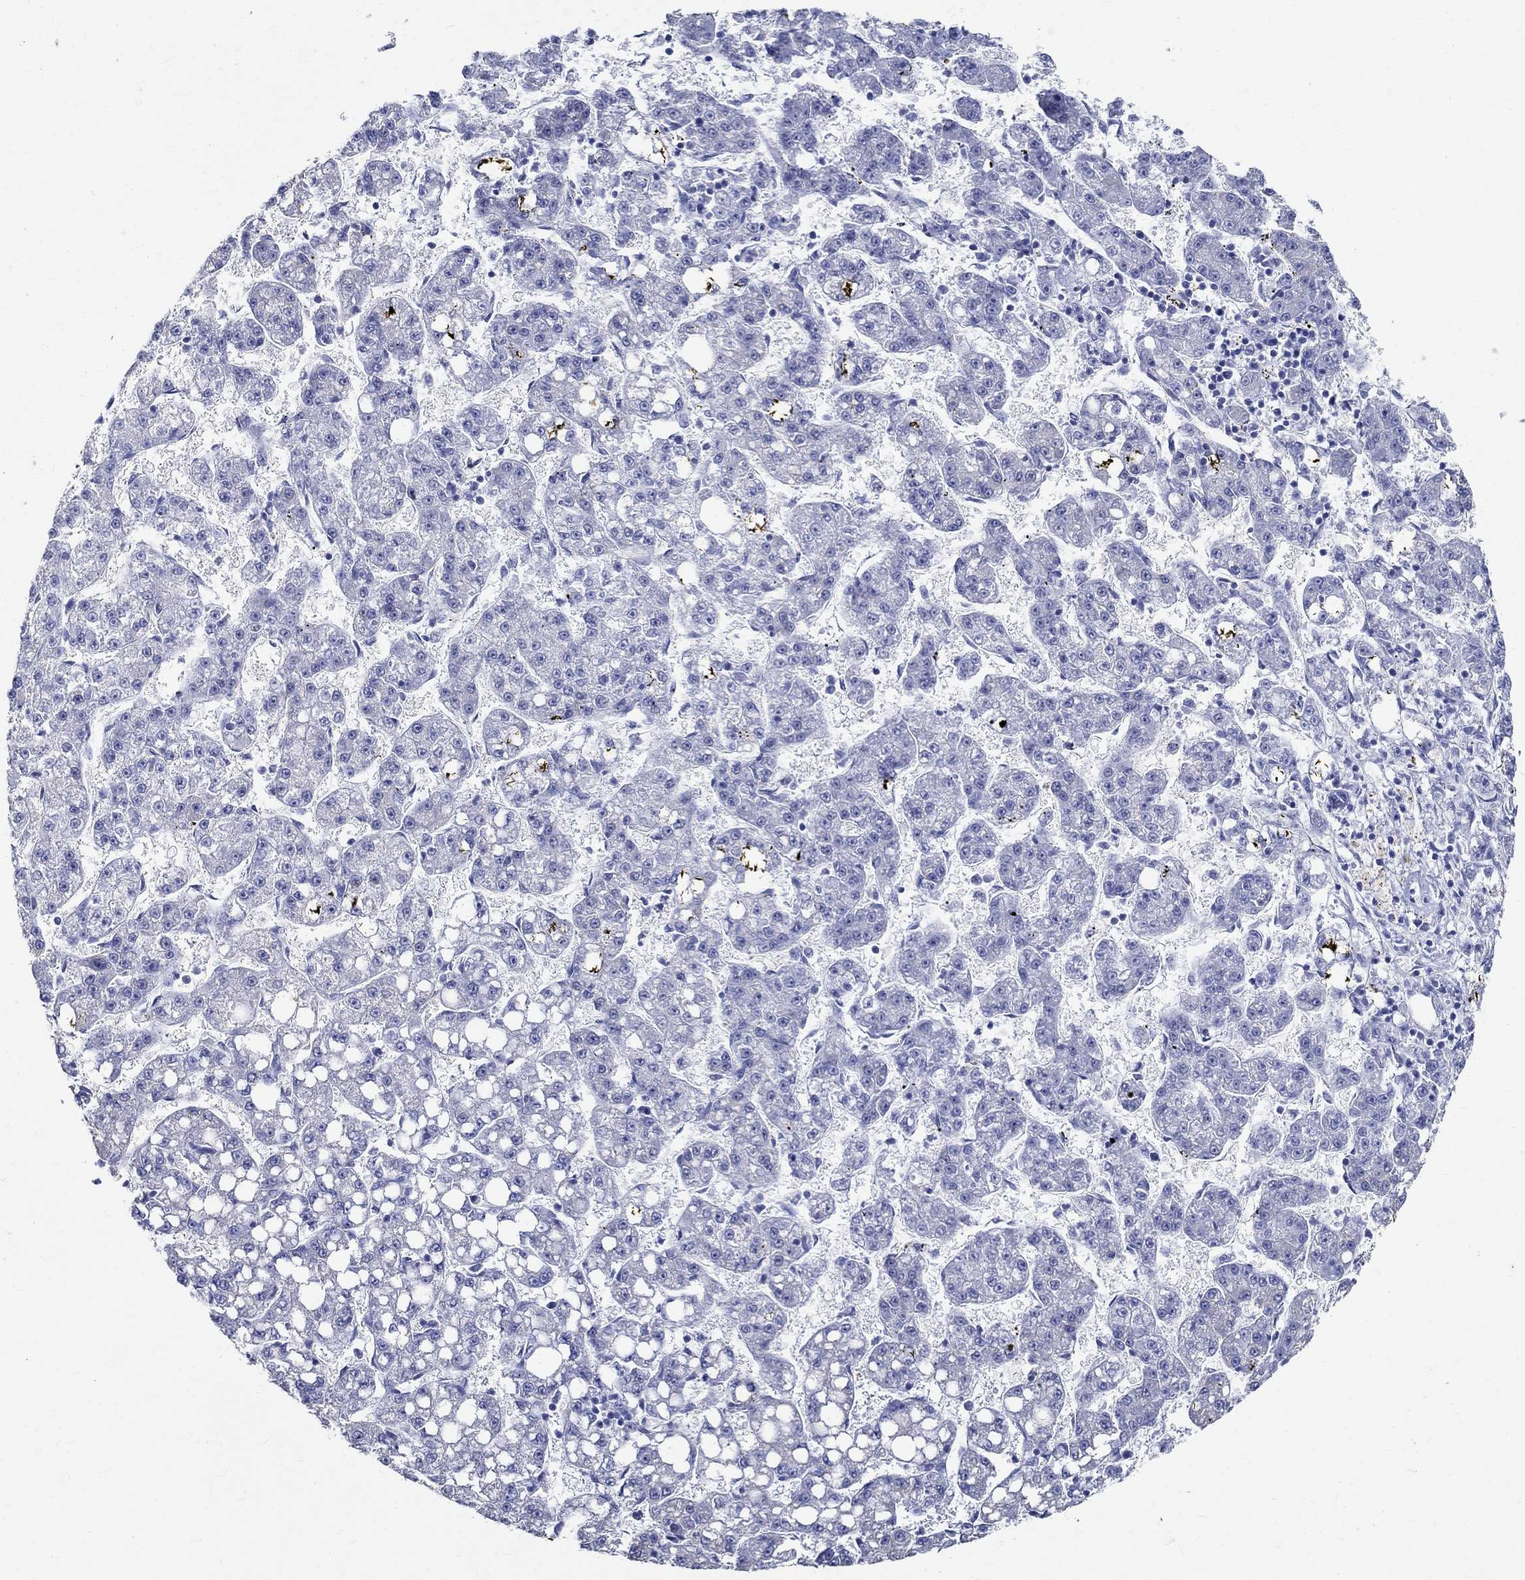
{"staining": {"intensity": "negative", "quantity": "none", "location": "none"}, "tissue": "liver cancer", "cell_type": "Tumor cells", "image_type": "cancer", "snomed": [{"axis": "morphology", "description": "Carcinoma, Hepatocellular, NOS"}, {"axis": "topography", "description": "Liver"}], "caption": "Immunohistochemistry of hepatocellular carcinoma (liver) shows no staining in tumor cells.", "gene": "TSPAN16", "patient": {"sex": "female", "age": 65}}